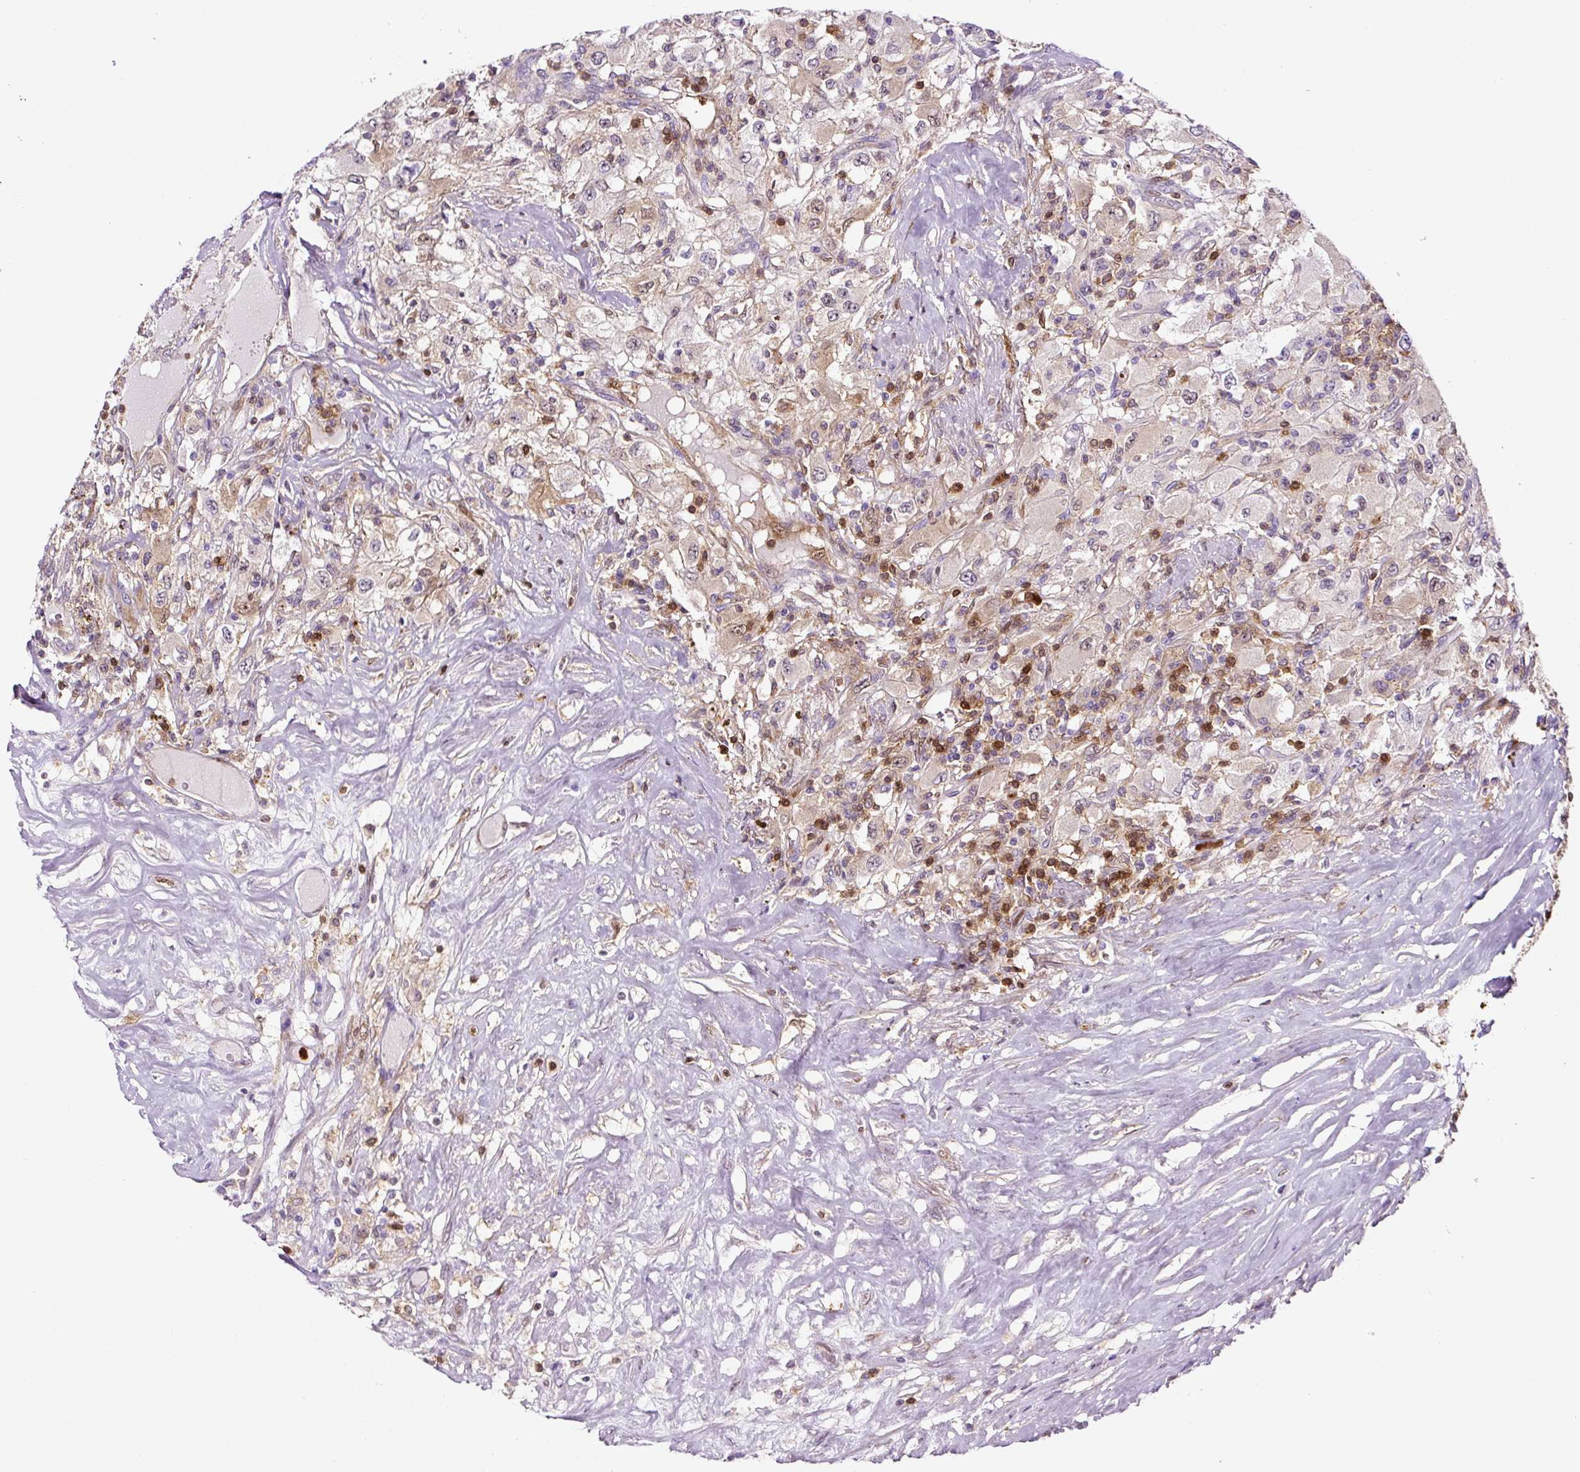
{"staining": {"intensity": "weak", "quantity": "<25%", "location": "nuclear"}, "tissue": "renal cancer", "cell_type": "Tumor cells", "image_type": "cancer", "snomed": [{"axis": "morphology", "description": "Adenocarcinoma, NOS"}, {"axis": "topography", "description": "Kidney"}], "caption": "Immunohistochemistry (IHC) photomicrograph of renal adenocarcinoma stained for a protein (brown), which reveals no staining in tumor cells.", "gene": "ANXA1", "patient": {"sex": "female", "age": 67}}